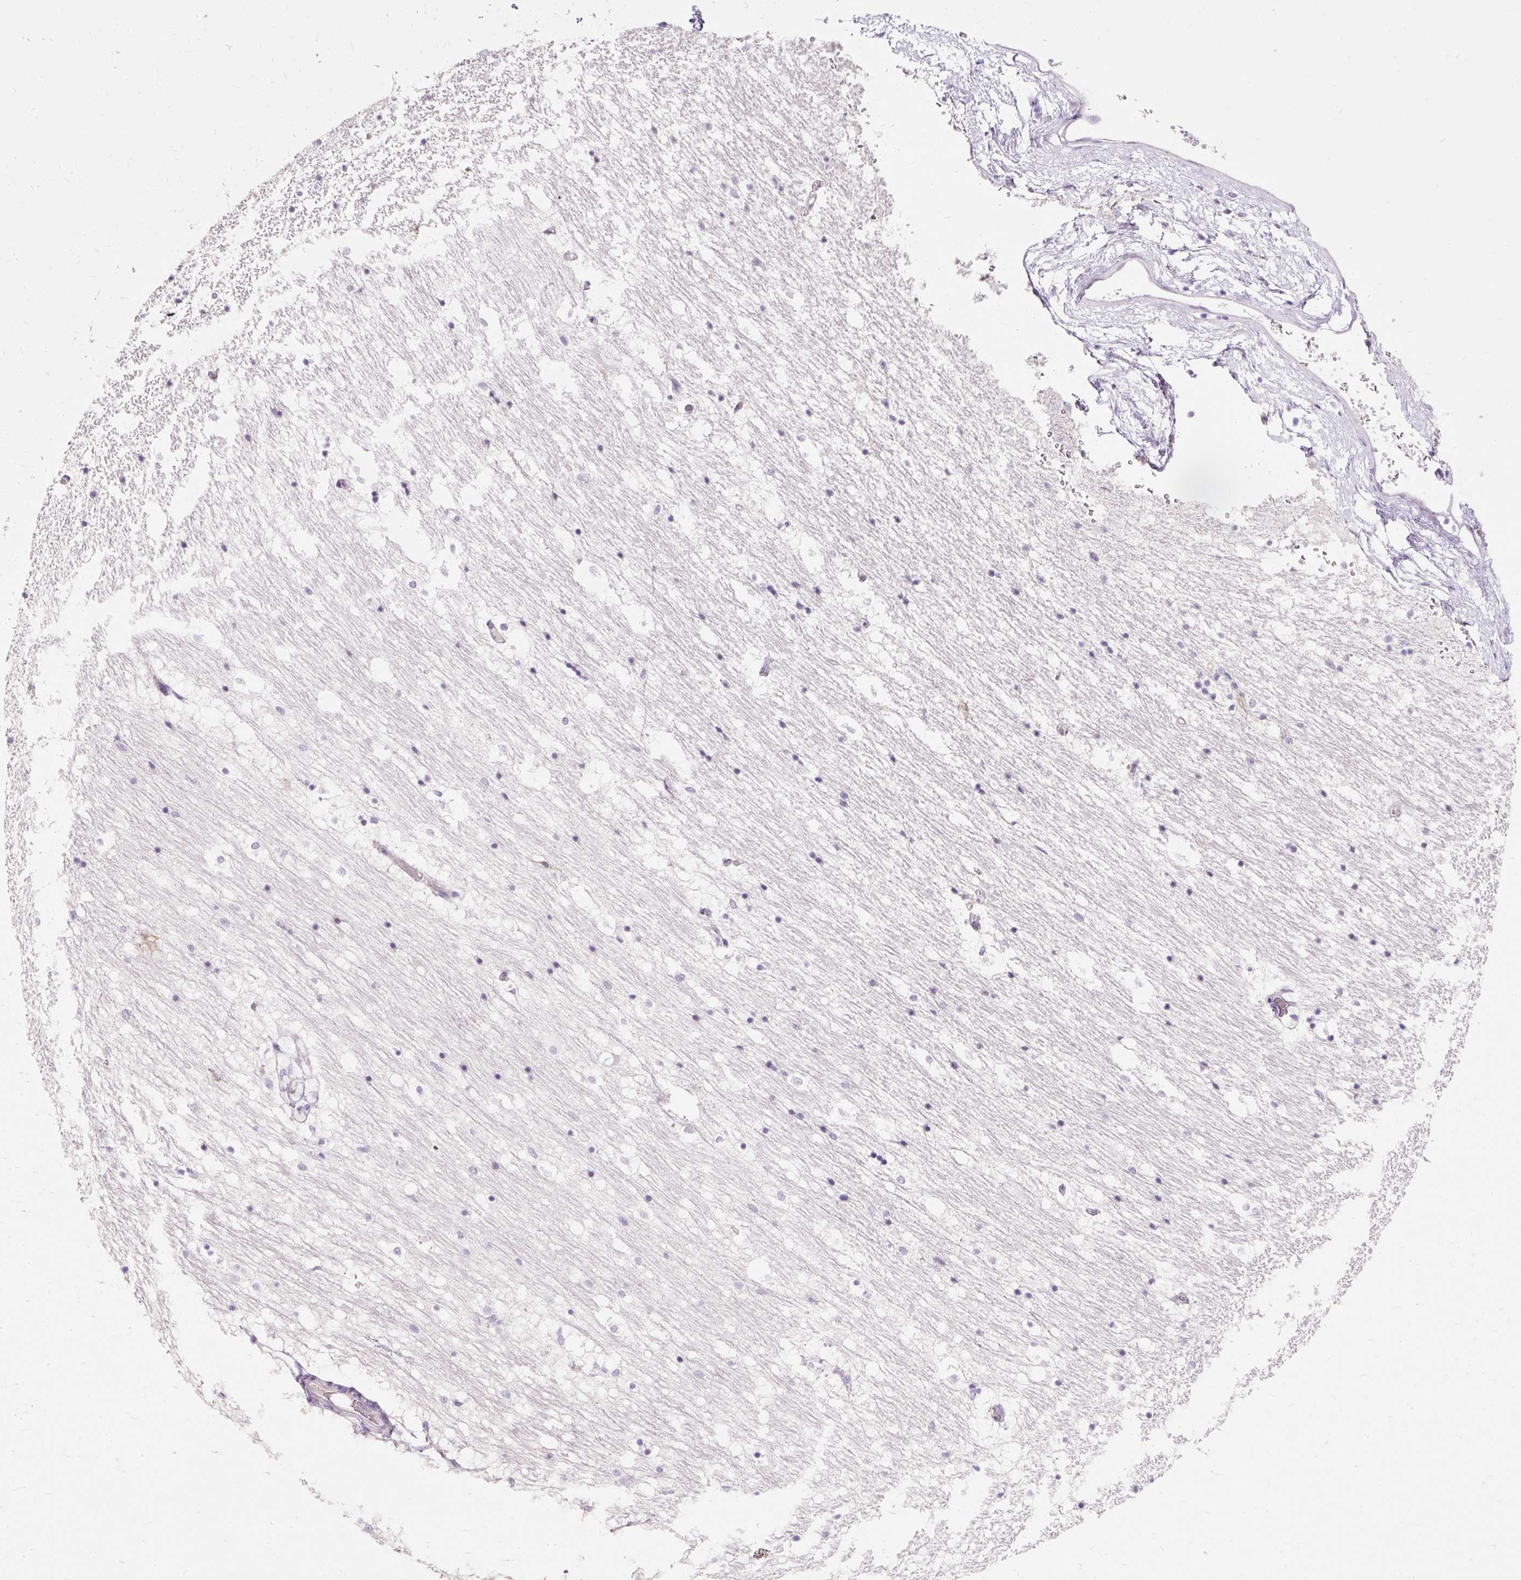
{"staining": {"intensity": "negative", "quantity": "none", "location": "none"}, "tissue": "caudate", "cell_type": "Glial cells", "image_type": "normal", "snomed": [{"axis": "morphology", "description": "Normal tissue, NOS"}, {"axis": "topography", "description": "Lateral ventricle wall"}], "caption": "Protein analysis of normal caudate displays no significant expression in glial cells. Nuclei are stained in blue.", "gene": "TMEM213", "patient": {"sex": "male", "age": 37}}